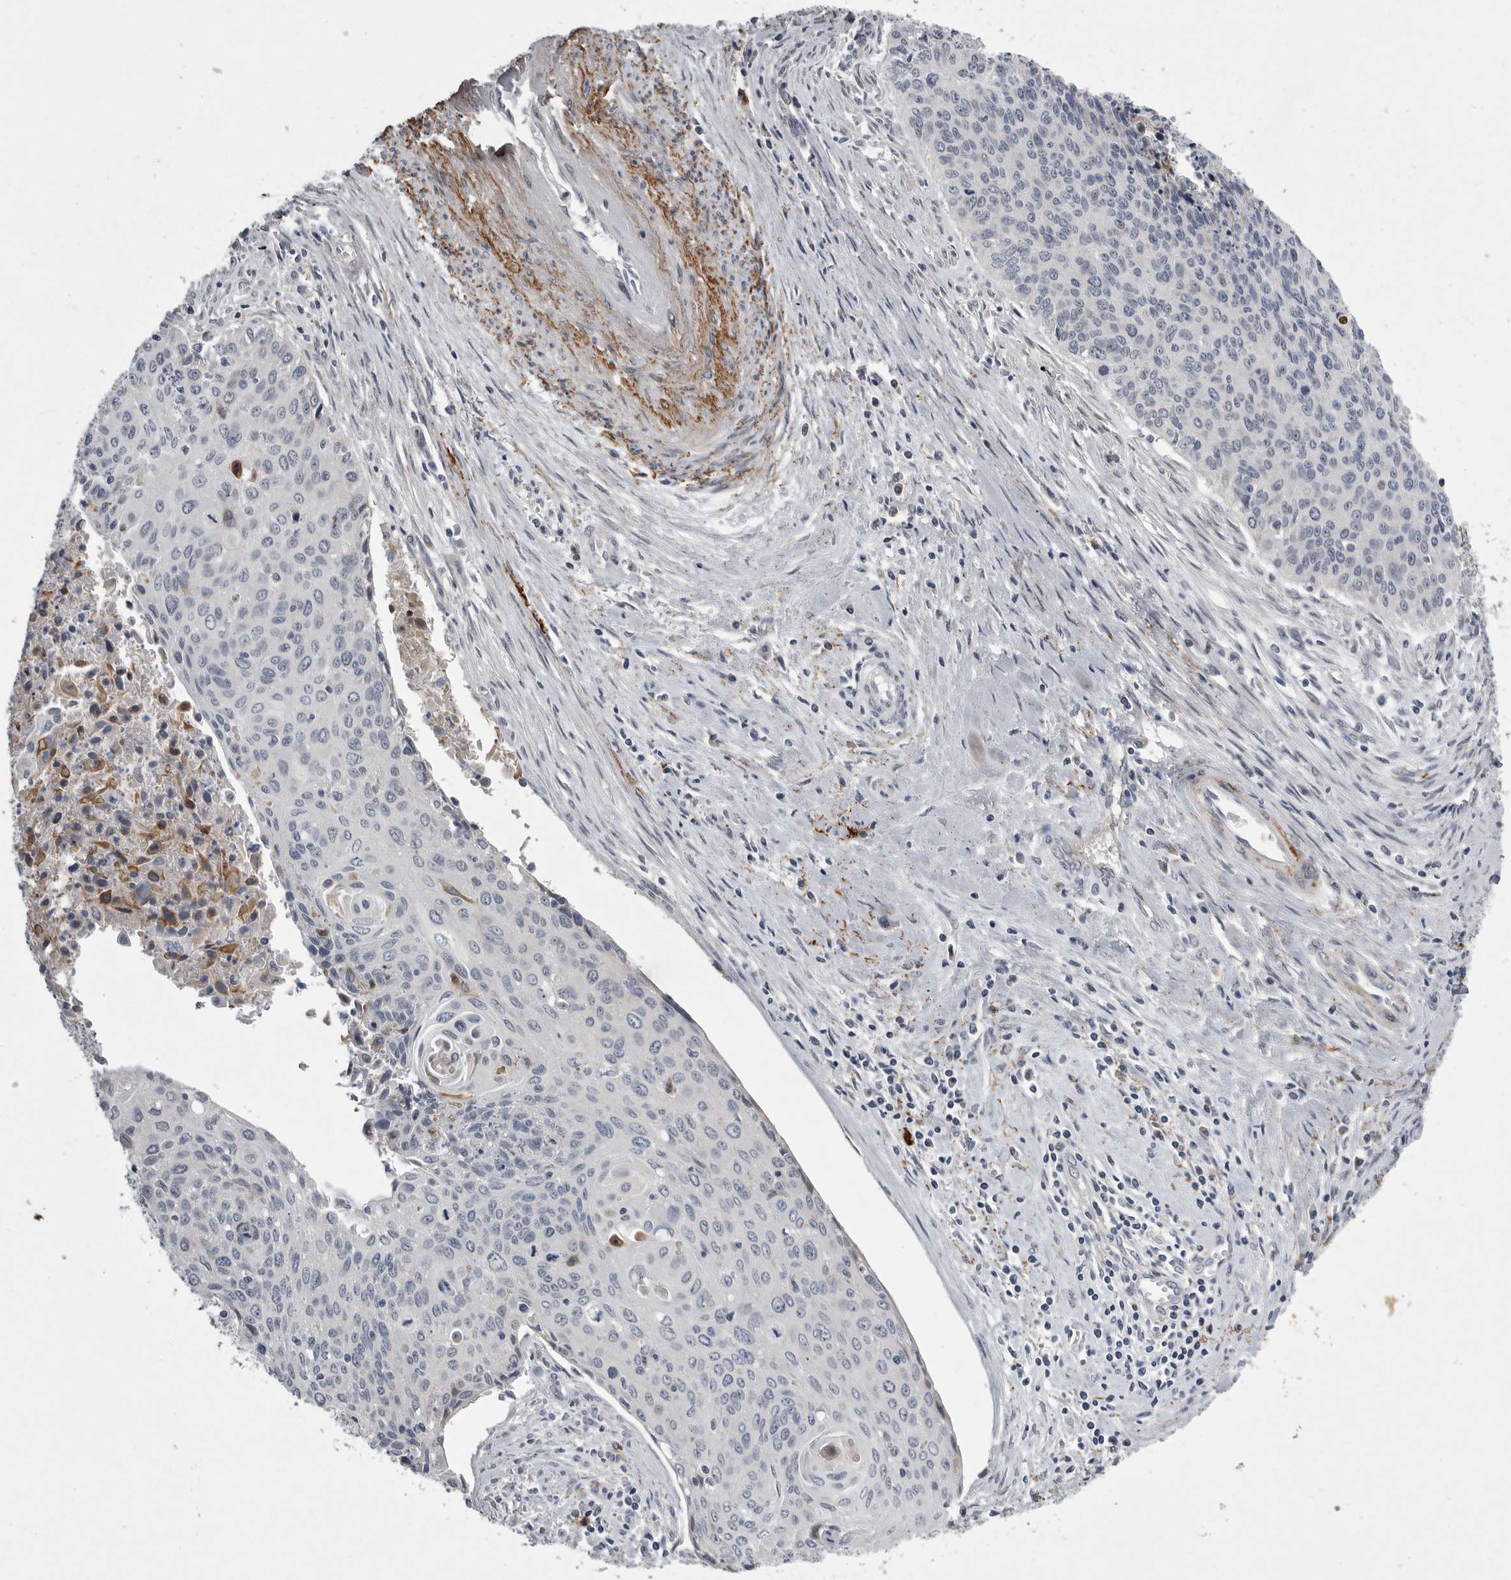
{"staining": {"intensity": "negative", "quantity": "none", "location": "none"}, "tissue": "cervical cancer", "cell_type": "Tumor cells", "image_type": "cancer", "snomed": [{"axis": "morphology", "description": "Squamous cell carcinoma, NOS"}, {"axis": "topography", "description": "Cervix"}], "caption": "DAB (3,3'-diaminobenzidine) immunohistochemical staining of human squamous cell carcinoma (cervical) reveals no significant staining in tumor cells.", "gene": "CRP", "patient": {"sex": "female", "age": 55}}